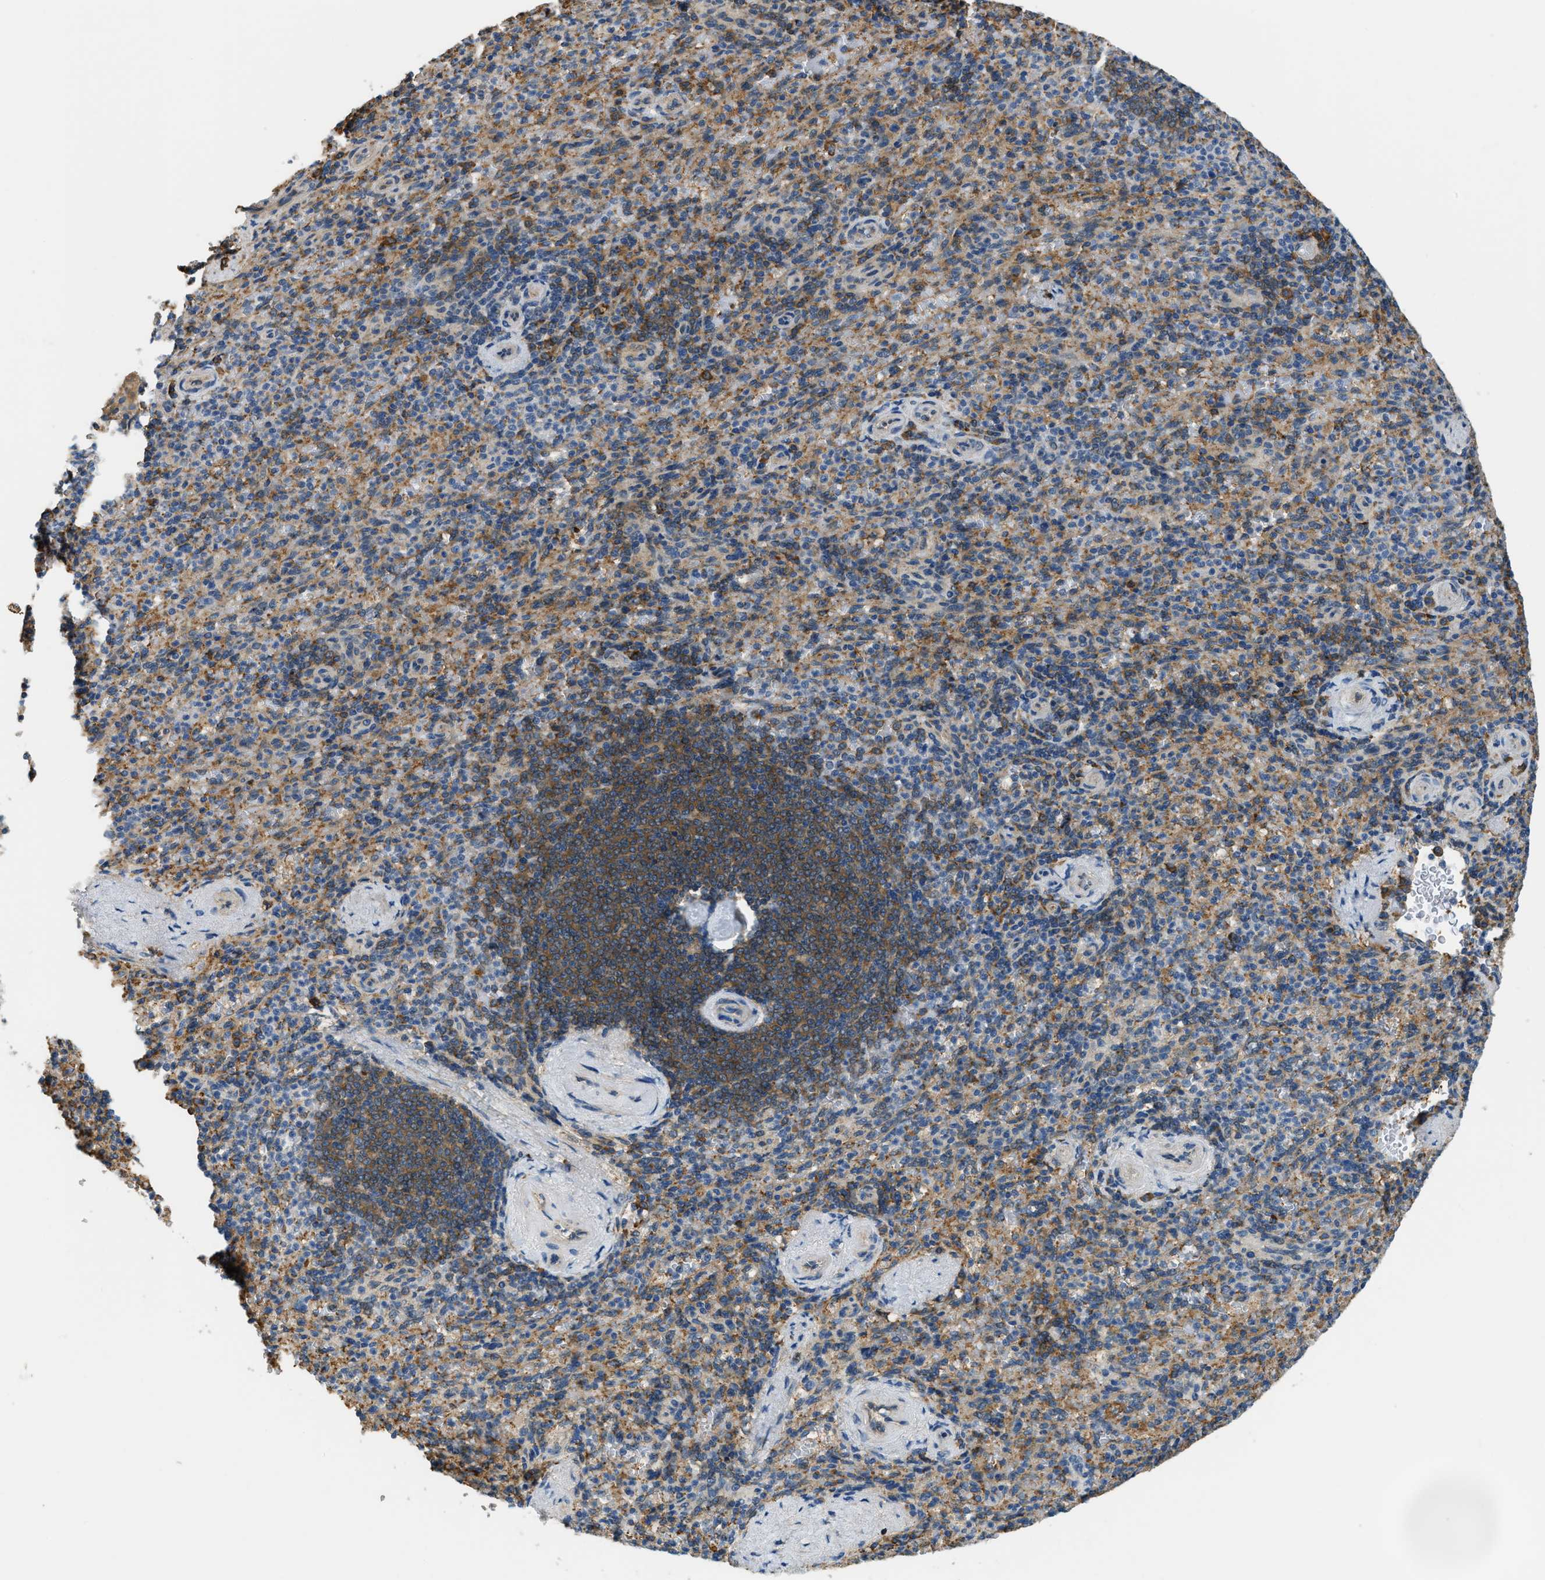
{"staining": {"intensity": "moderate", "quantity": "25%-75%", "location": "cytoplasmic/membranous"}, "tissue": "spleen", "cell_type": "Cells in red pulp", "image_type": "normal", "snomed": [{"axis": "morphology", "description": "Normal tissue, NOS"}, {"axis": "topography", "description": "Spleen"}], "caption": "An image of spleen stained for a protein shows moderate cytoplasmic/membranous brown staining in cells in red pulp. The protein of interest is shown in brown color, while the nuclei are stained blue.", "gene": "CFLAR", "patient": {"sex": "female", "age": 74}}